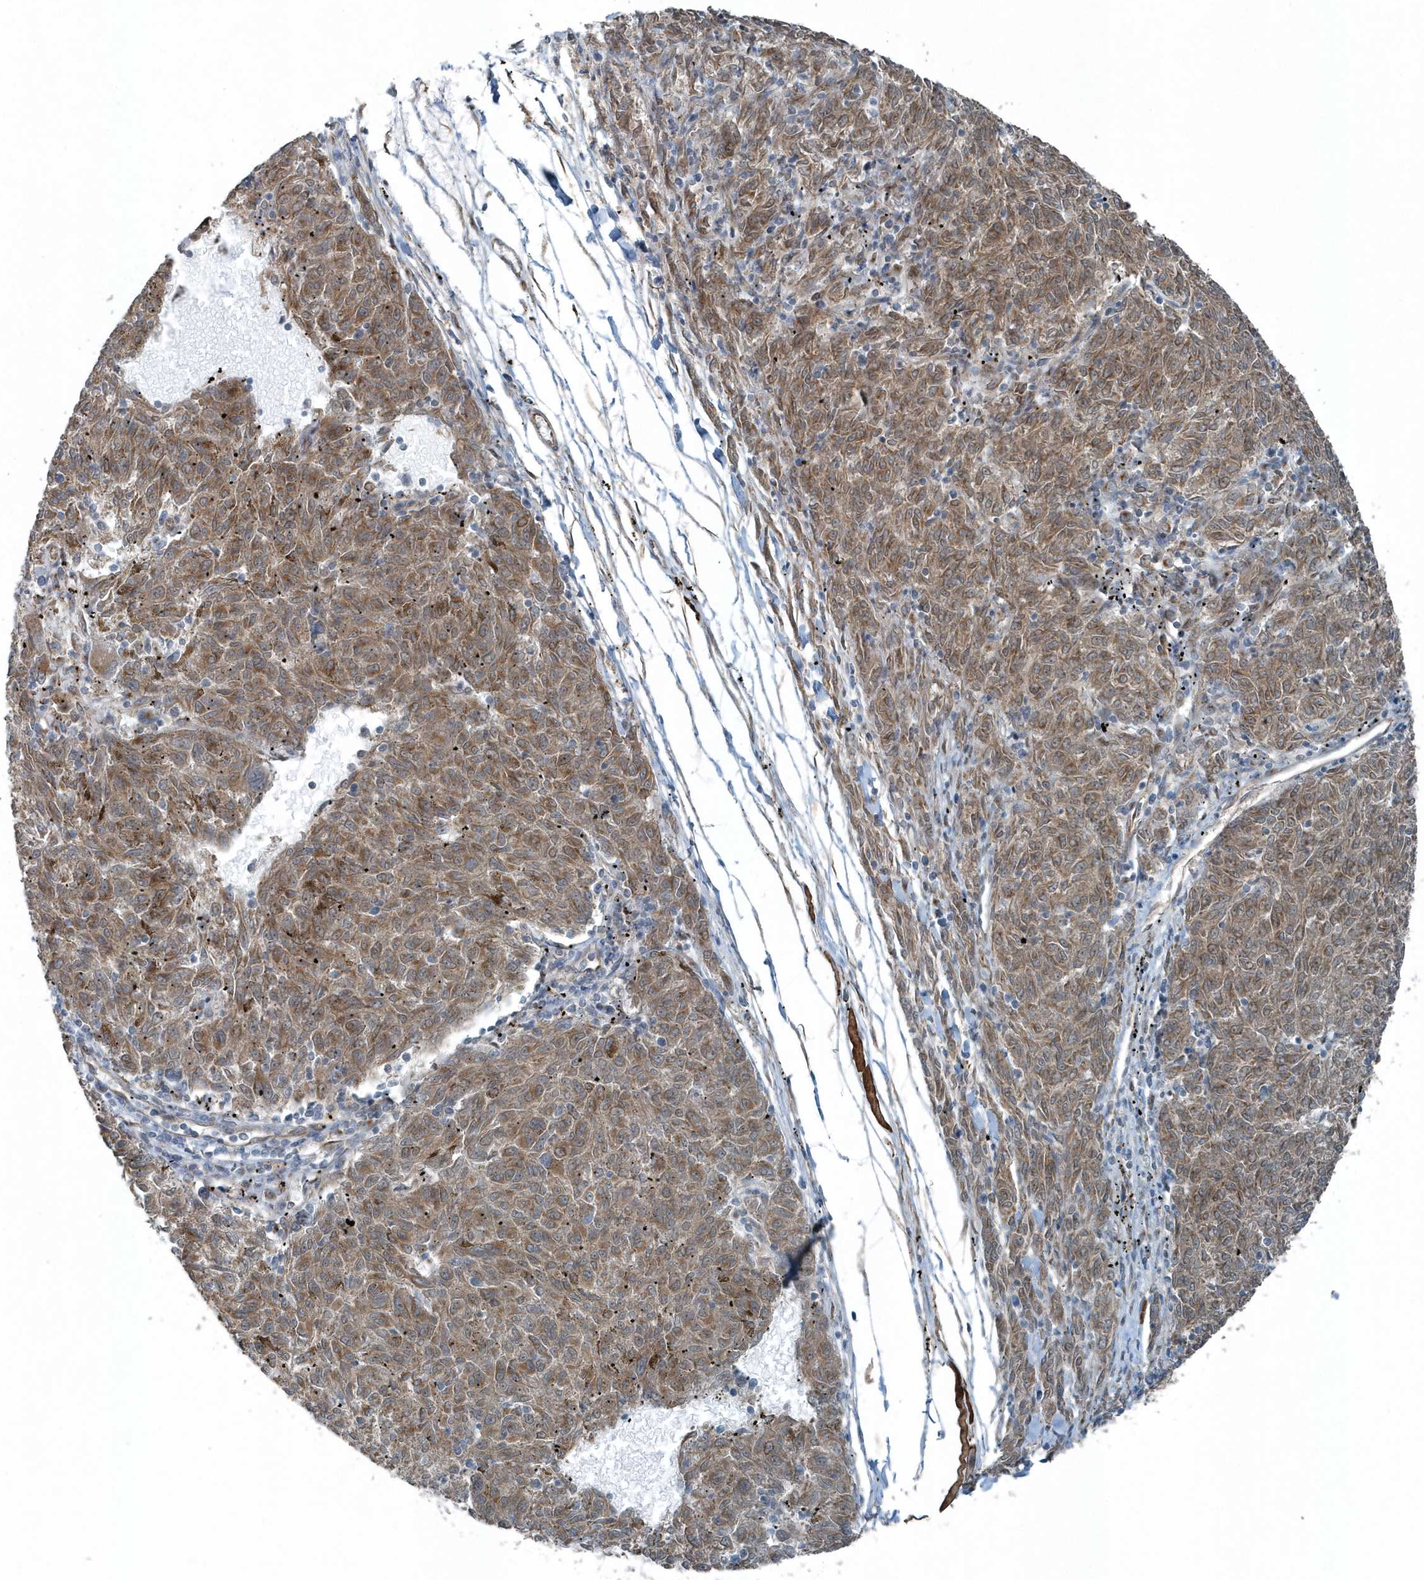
{"staining": {"intensity": "moderate", "quantity": ">75%", "location": "cytoplasmic/membranous"}, "tissue": "melanoma", "cell_type": "Tumor cells", "image_type": "cancer", "snomed": [{"axis": "morphology", "description": "Malignant melanoma, NOS"}, {"axis": "topography", "description": "Skin"}], "caption": "DAB (3,3'-diaminobenzidine) immunohistochemical staining of melanoma demonstrates moderate cytoplasmic/membranous protein staining in about >75% of tumor cells.", "gene": "GCC2", "patient": {"sex": "female", "age": 72}}